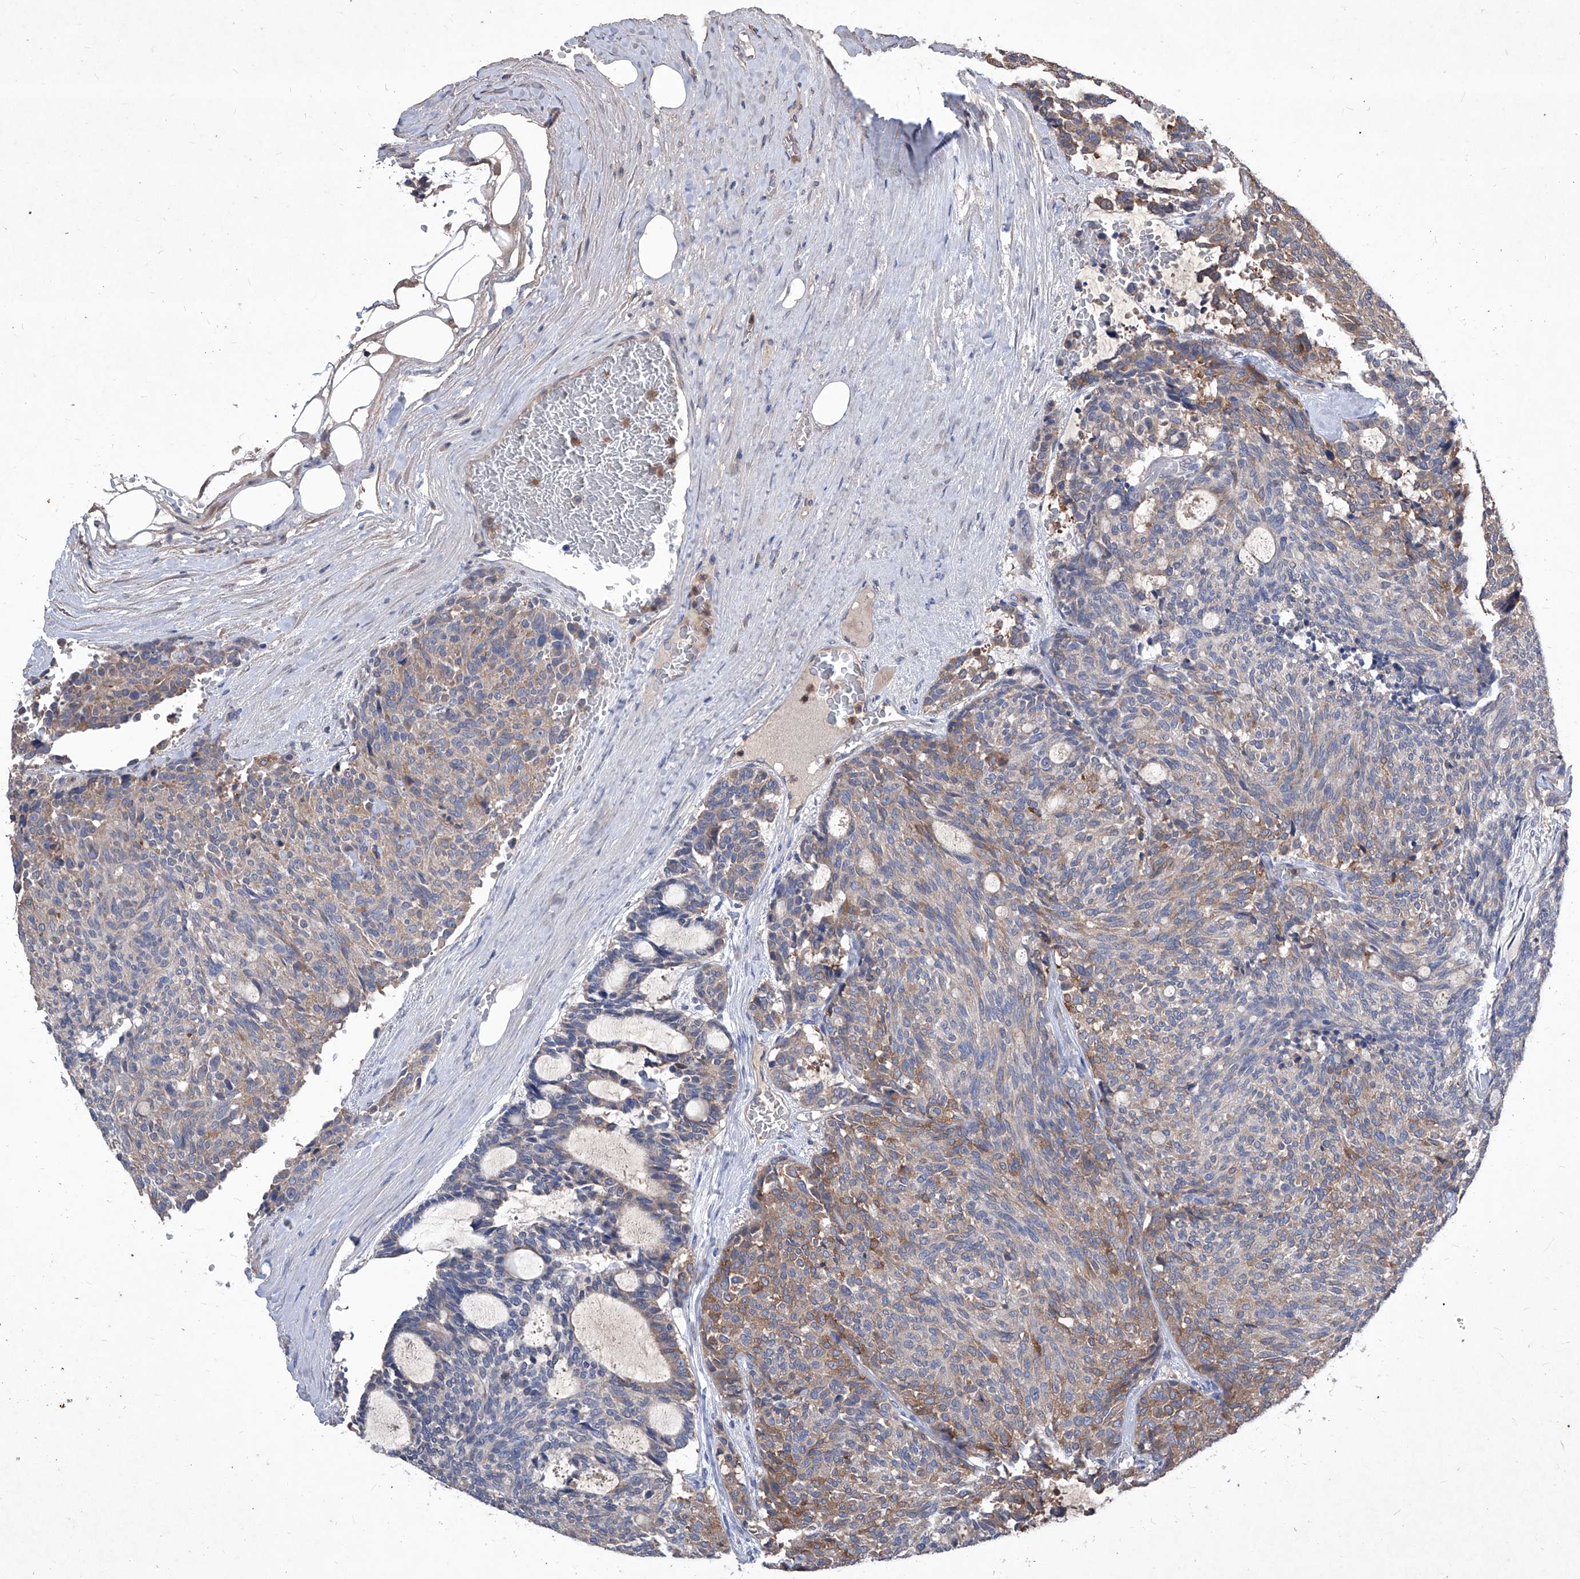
{"staining": {"intensity": "weak", "quantity": "25%-75%", "location": "cytoplasmic/membranous"}, "tissue": "carcinoid", "cell_type": "Tumor cells", "image_type": "cancer", "snomed": [{"axis": "morphology", "description": "Carcinoid, malignant, NOS"}, {"axis": "topography", "description": "Pancreas"}], "caption": "High-magnification brightfield microscopy of carcinoid stained with DAB (3,3'-diaminobenzidine) (brown) and counterstained with hematoxylin (blue). tumor cells exhibit weak cytoplasmic/membranous staining is present in about25%-75% of cells.", "gene": "SYNGR1", "patient": {"sex": "female", "age": 54}}